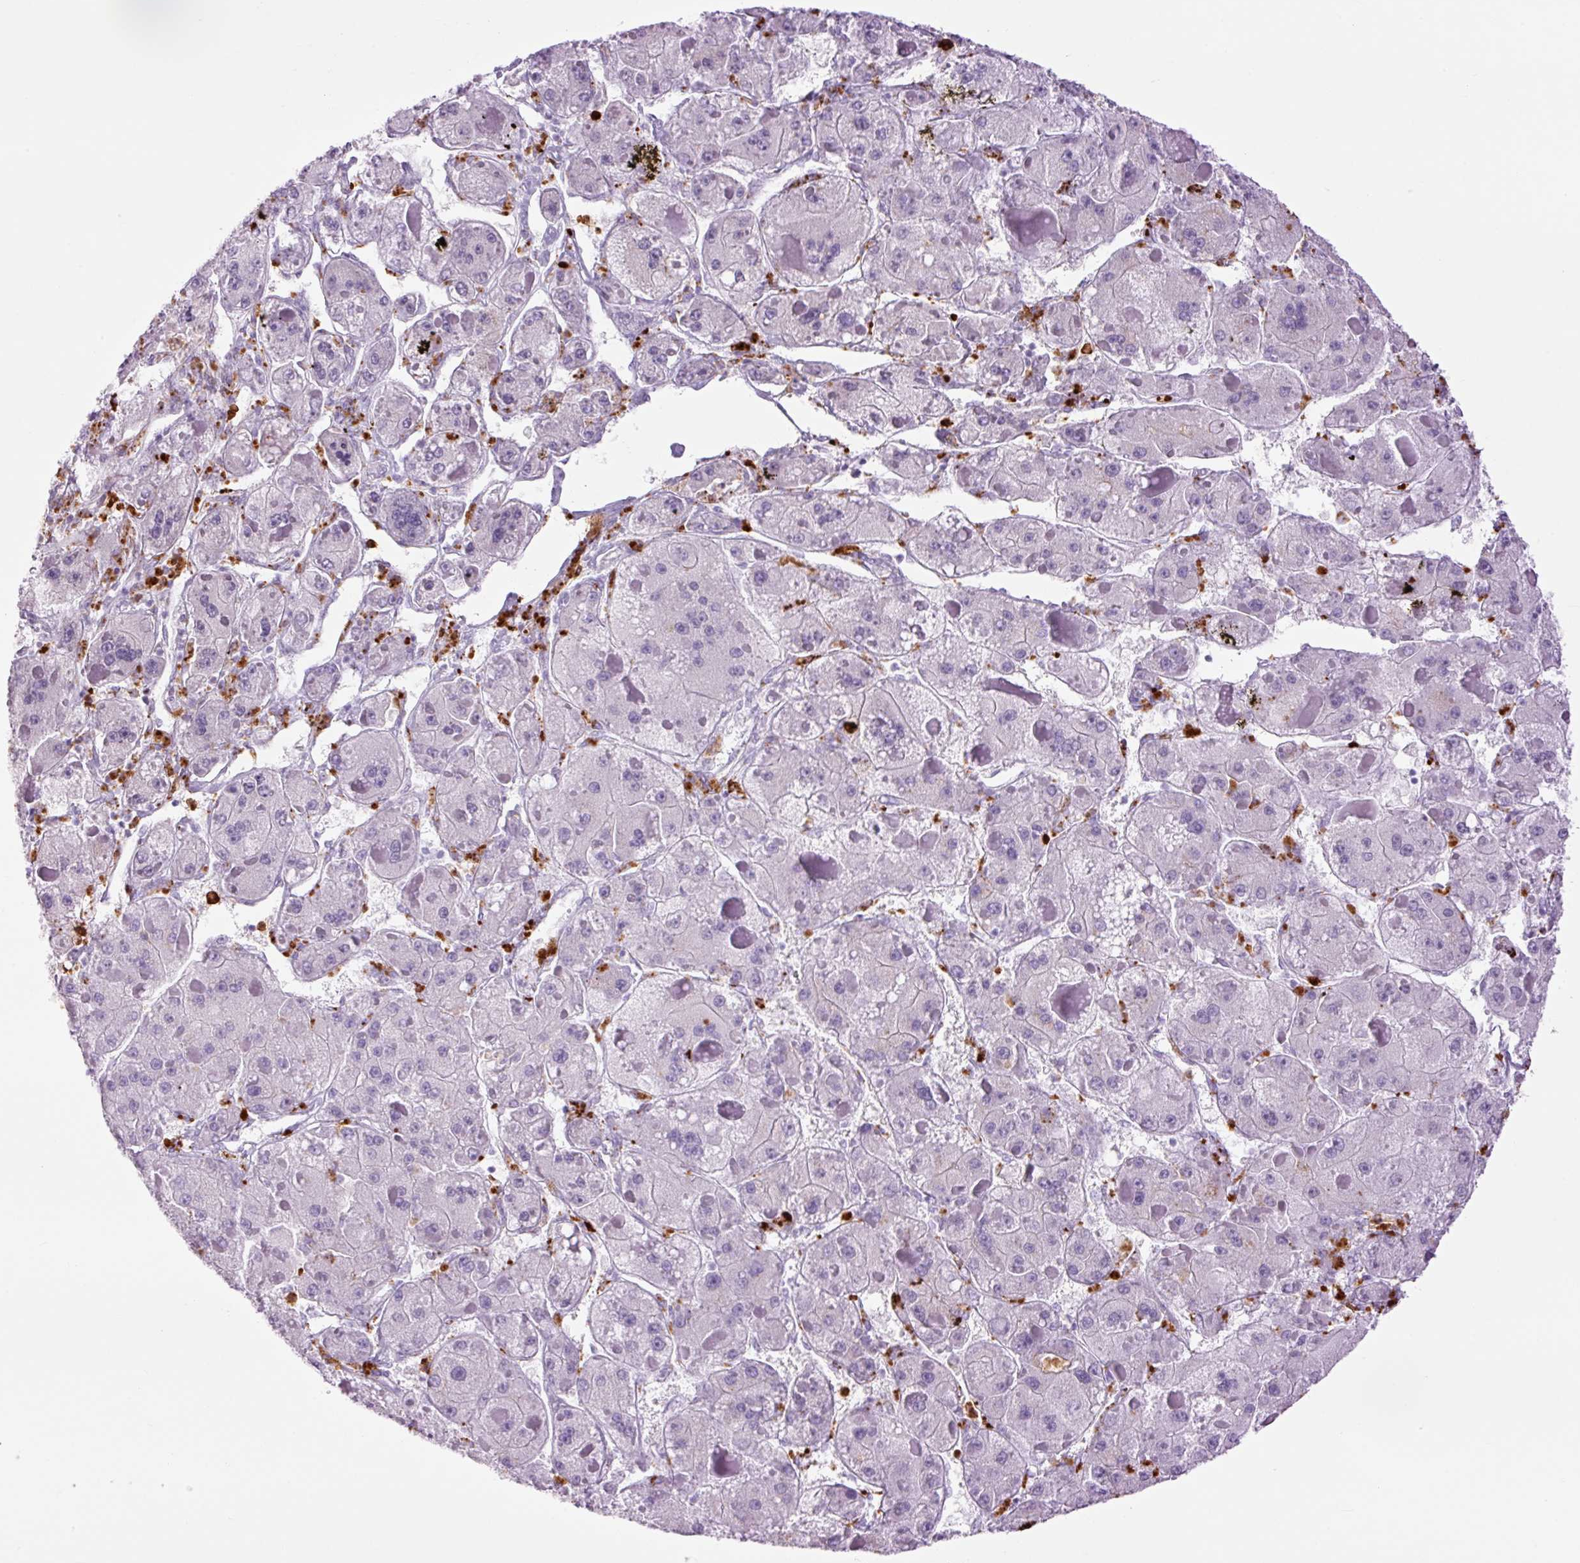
{"staining": {"intensity": "negative", "quantity": "none", "location": "none"}, "tissue": "liver cancer", "cell_type": "Tumor cells", "image_type": "cancer", "snomed": [{"axis": "morphology", "description": "Carcinoma, Hepatocellular, NOS"}, {"axis": "topography", "description": "Liver"}], "caption": "This is an immunohistochemistry (IHC) histopathology image of human liver hepatocellular carcinoma. There is no staining in tumor cells.", "gene": "LYZ", "patient": {"sex": "female", "age": 73}}